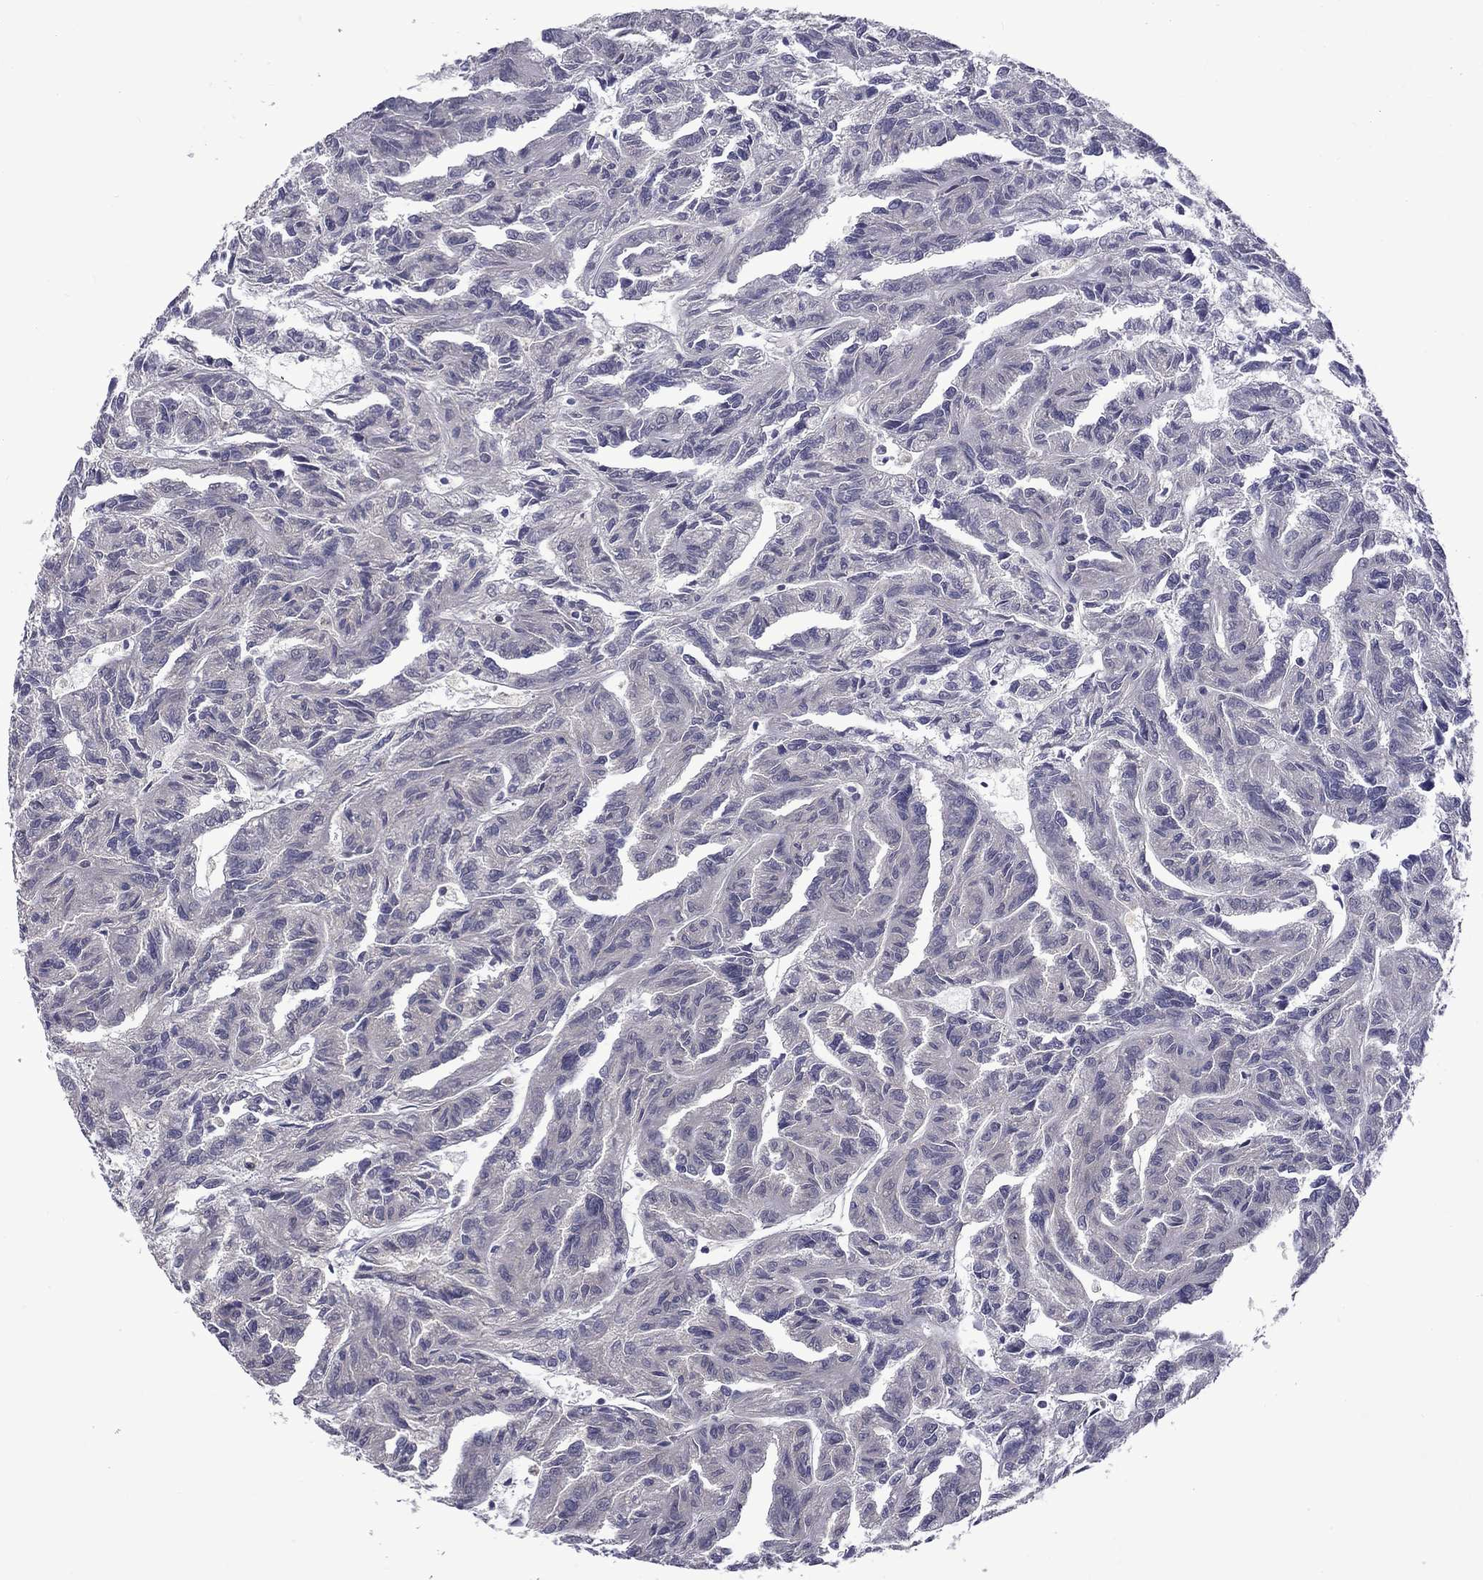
{"staining": {"intensity": "negative", "quantity": "none", "location": "none"}, "tissue": "renal cancer", "cell_type": "Tumor cells", "image_type": "cancer", "snomed": [{"axis": "morphology", "description": "Adenocarcinoma, NOS"}, {"axis": "topography", "description": "Kidney"}], "caption": "An IHC image of renal adenocarcinoma is shown. There is no staining in tumor cells of renal adenocarcinoma.", "gene": "SNTA1", "patient": {"sex": "male", "age": 79}}